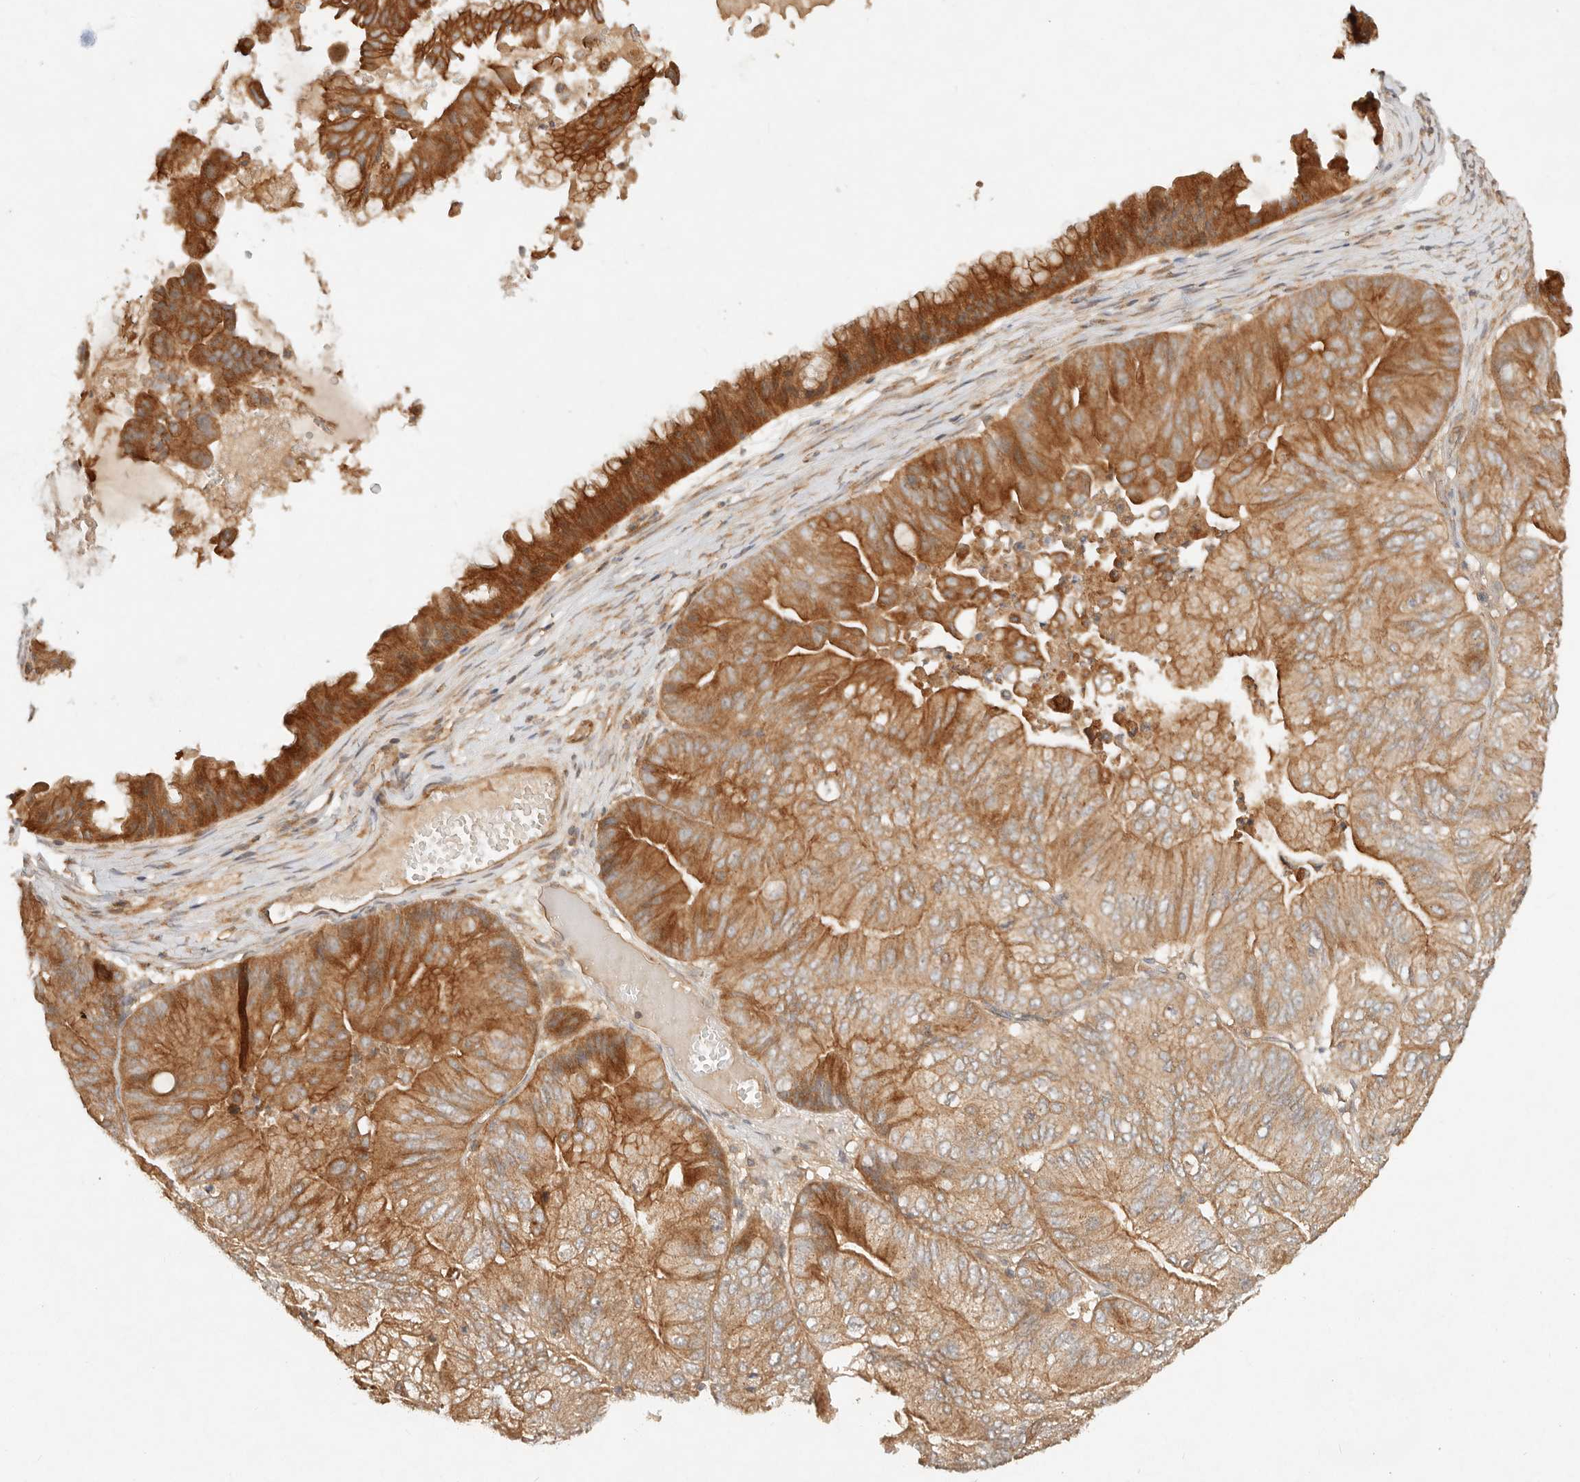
{"staining": {"intensity": "strong", "quantity": "25%-75%", "location": "cytoplasmic/membranous"}, "tissue": "ovarian cancer", "cell_type": "Tumor cells", "image_type": "cancer", "snomed": [{"axis": "morphology", "description": "Cystadenocarcinoma, mucinous, NOS"}, {"axis": "topography", "description": "Ovary"}], "caption": "Protein analysis of ovarian mucinous cystadenocarcinoma tissue exhibits strong cytoplasmic/membranous expression in about 25%-75% of tumor cells. (DAB = brown stain, brightfield microscopy at high magnification).", "gene": "HECTD3", "patient": {"sex": "female", "age": 61}}